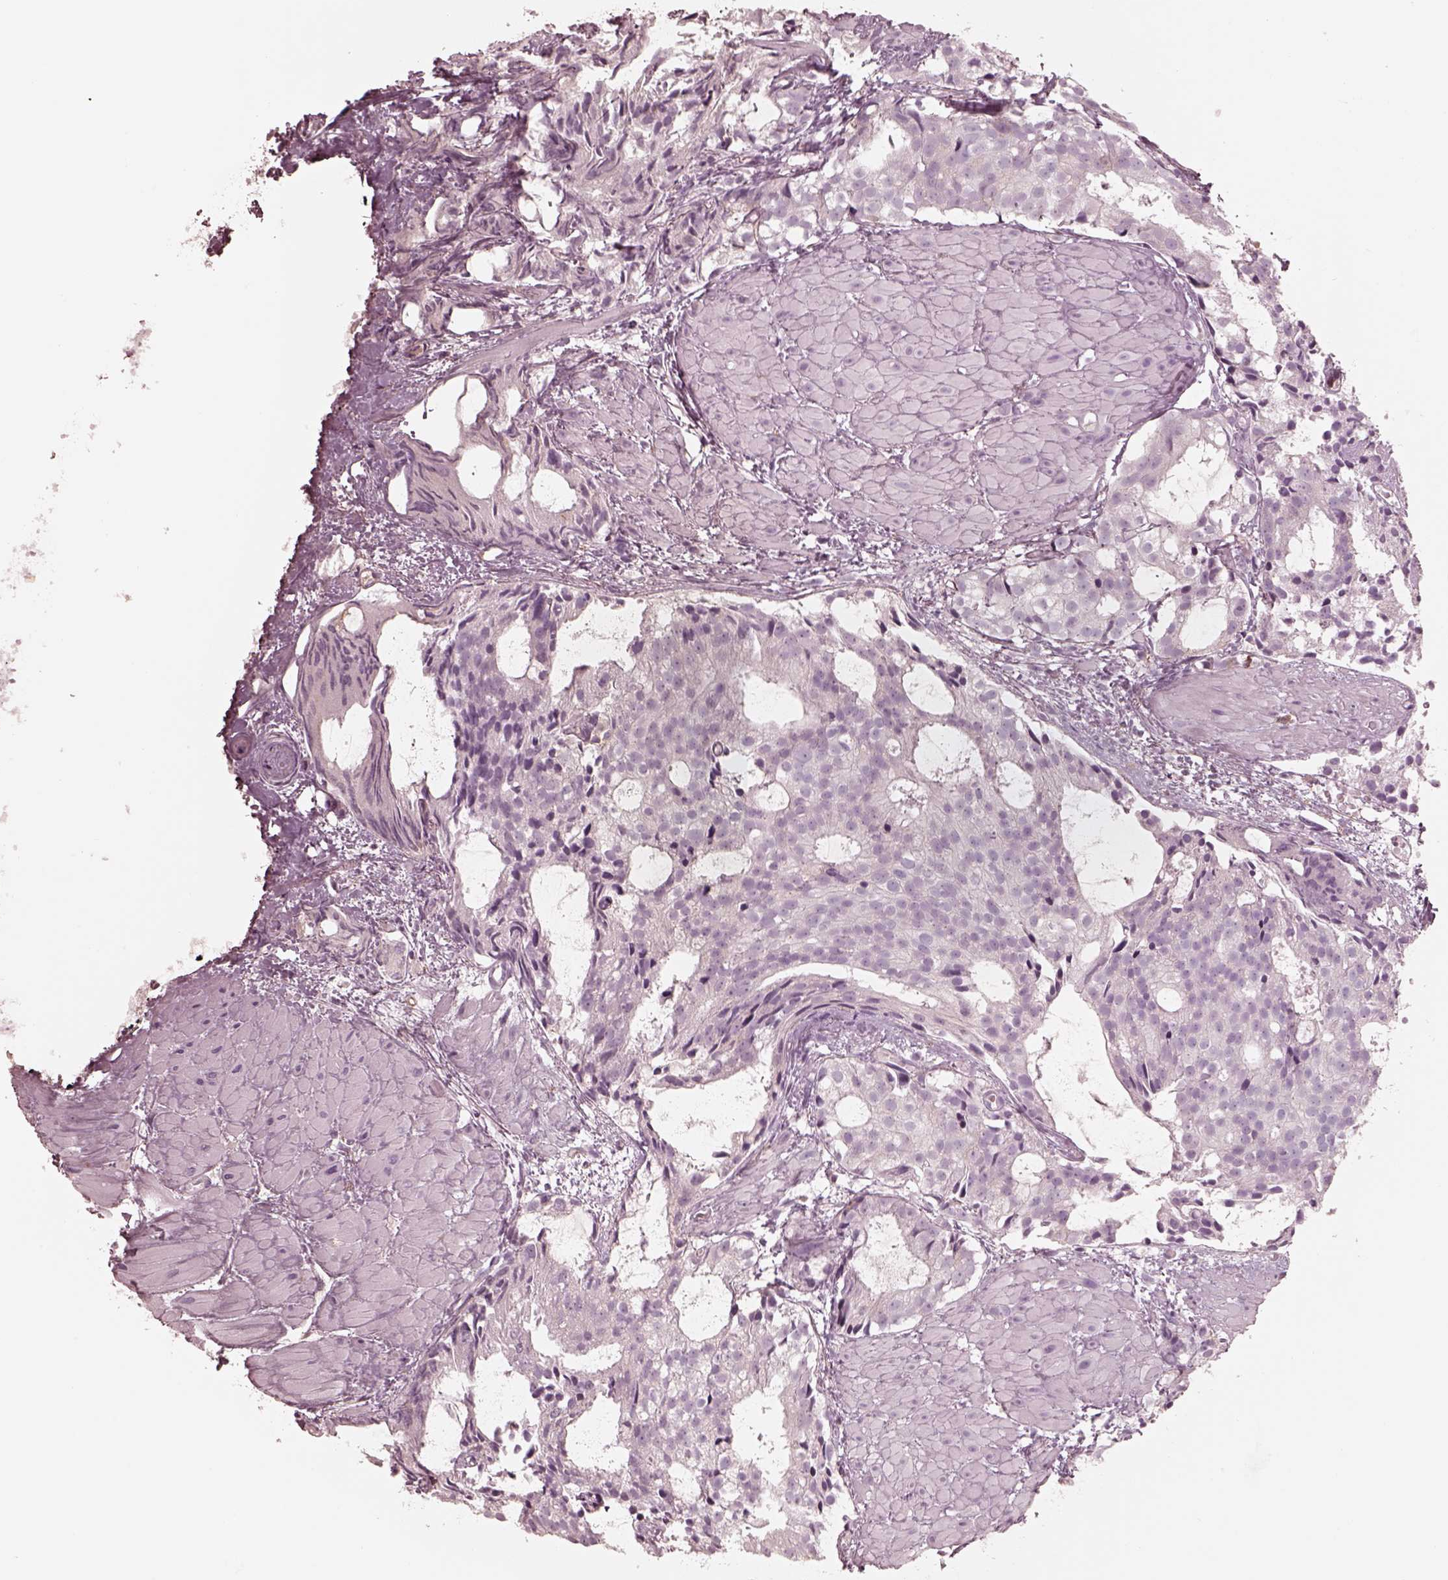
{"staining": {"intensity": "negative", "quantity": "none", "location": "none"}, "tissue": "prostate cancer", "cell_type": "Tumor cells", "image_type": "cancer", "snomed": [{"axis": "morphology", "description": "Adenocarcinoma, High grade"}, {"axis": "topography", "description": "Prostate"}], "caption": "Image shows no protein positivity in tumor cells of prostate cancer (adenocarcinoma (high-grade)) tissue.", "gene": "GPRIN1", "patient": {"sex": "male", "age": 79}}